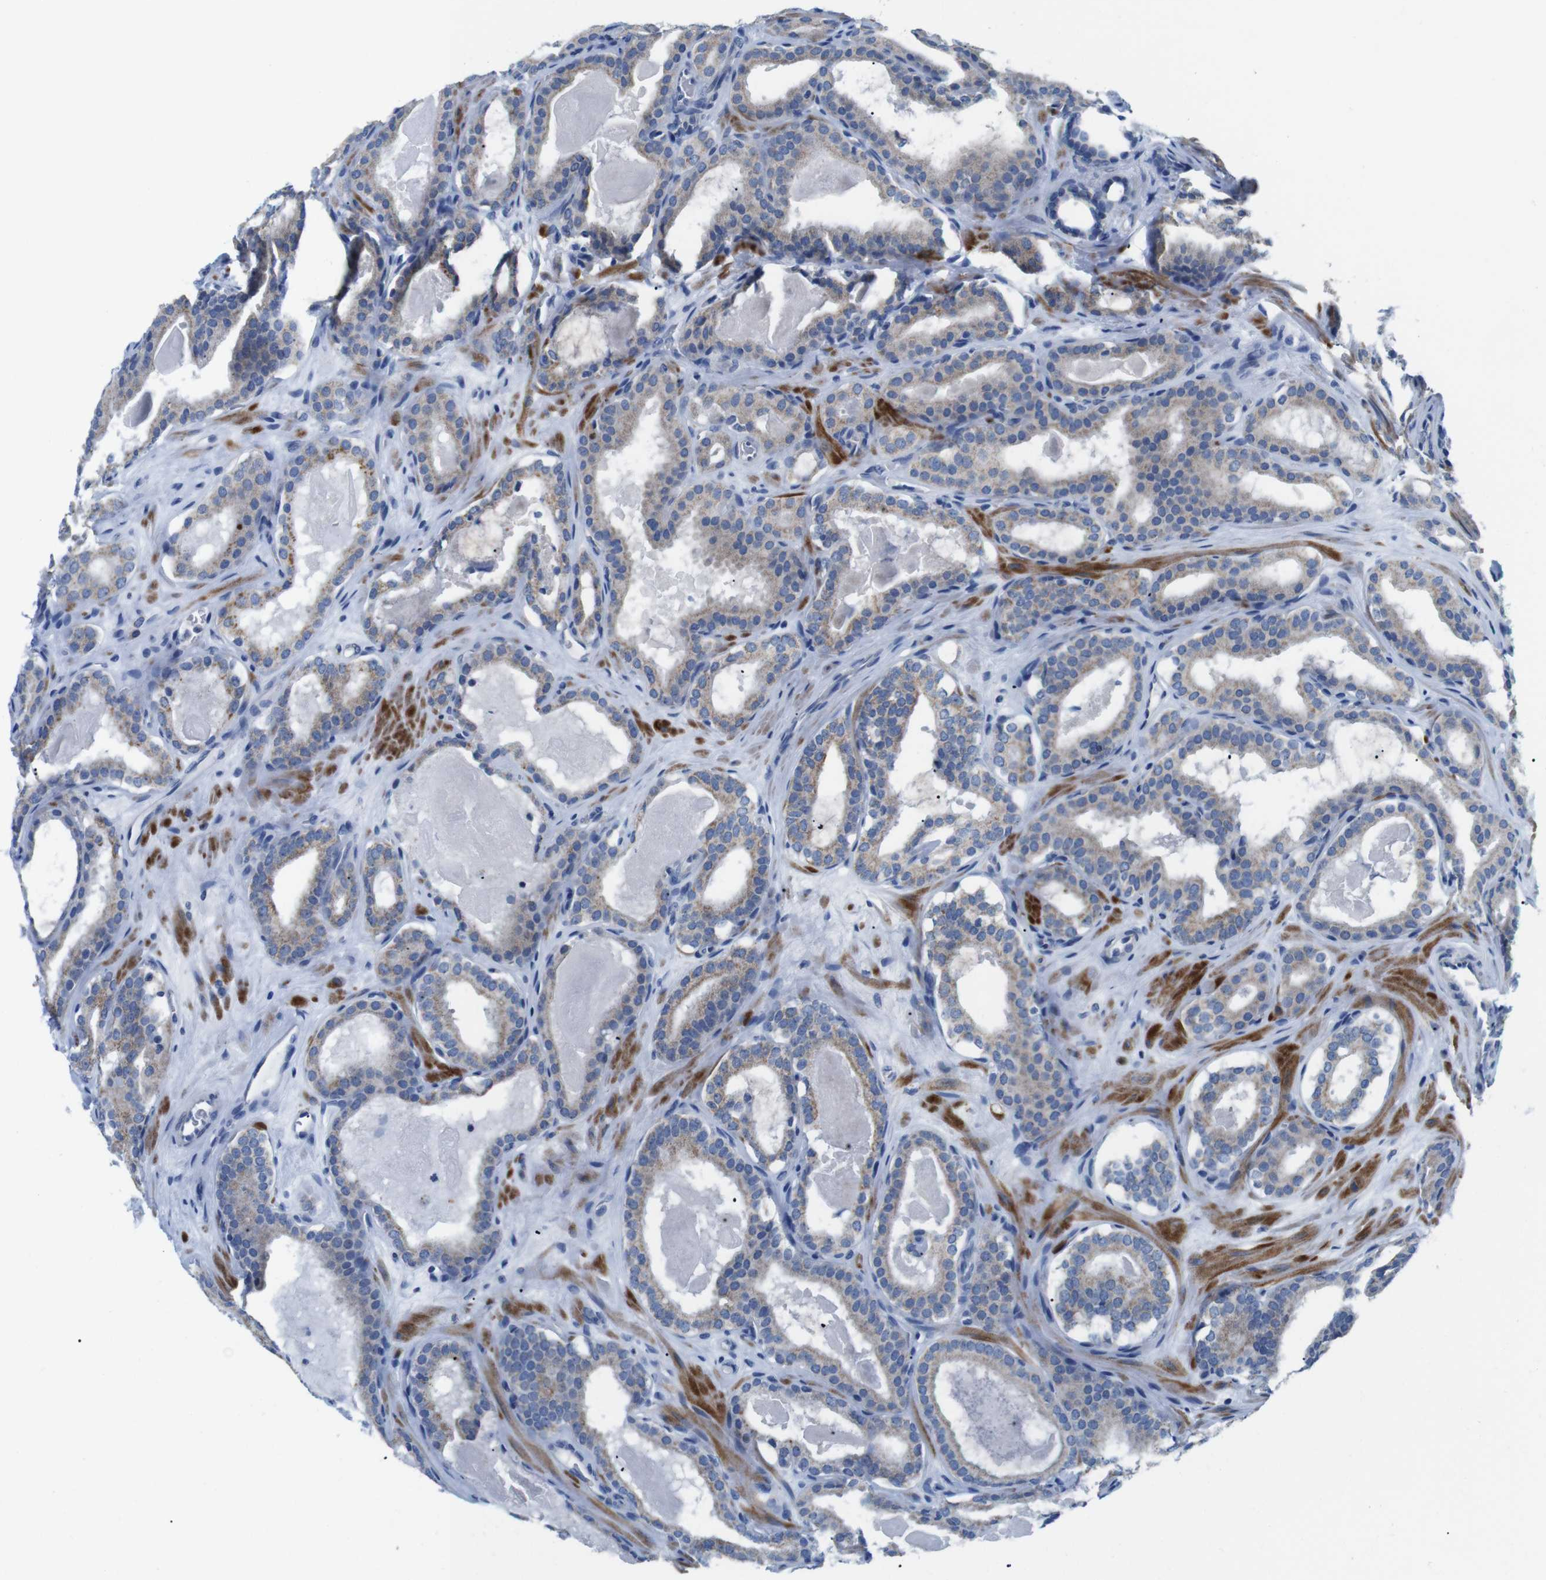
{"staining": {"intensity": "weak", "quantity": ">75%", "location": "cytoplasmic/membranous"}, "tissue": "prostate cancer", "cell_type": "Tumor cells", "image_type": "cancer", "snomed": [{"axis": "morphology", "description": "Adenocarcinoma, High grade"}, {"axis": "topography", "description": "Prostate"}], "caption": "Prostate cancer (high-grade adenocarcinoma) stained with DAB (3,3'-diaminobenzidine) IHC demonstrates low levels of weak cytoplasmic/membranous positivity in about >75% of tumor cells. The staining was performed using DAB (3,3'-diaminobenzidine), with brown indicating positive protein expression. Nuclei are stained blue with hematoxylin.", "gene": "F2RL1", "patient": {"sex": "male", "age": 60}}